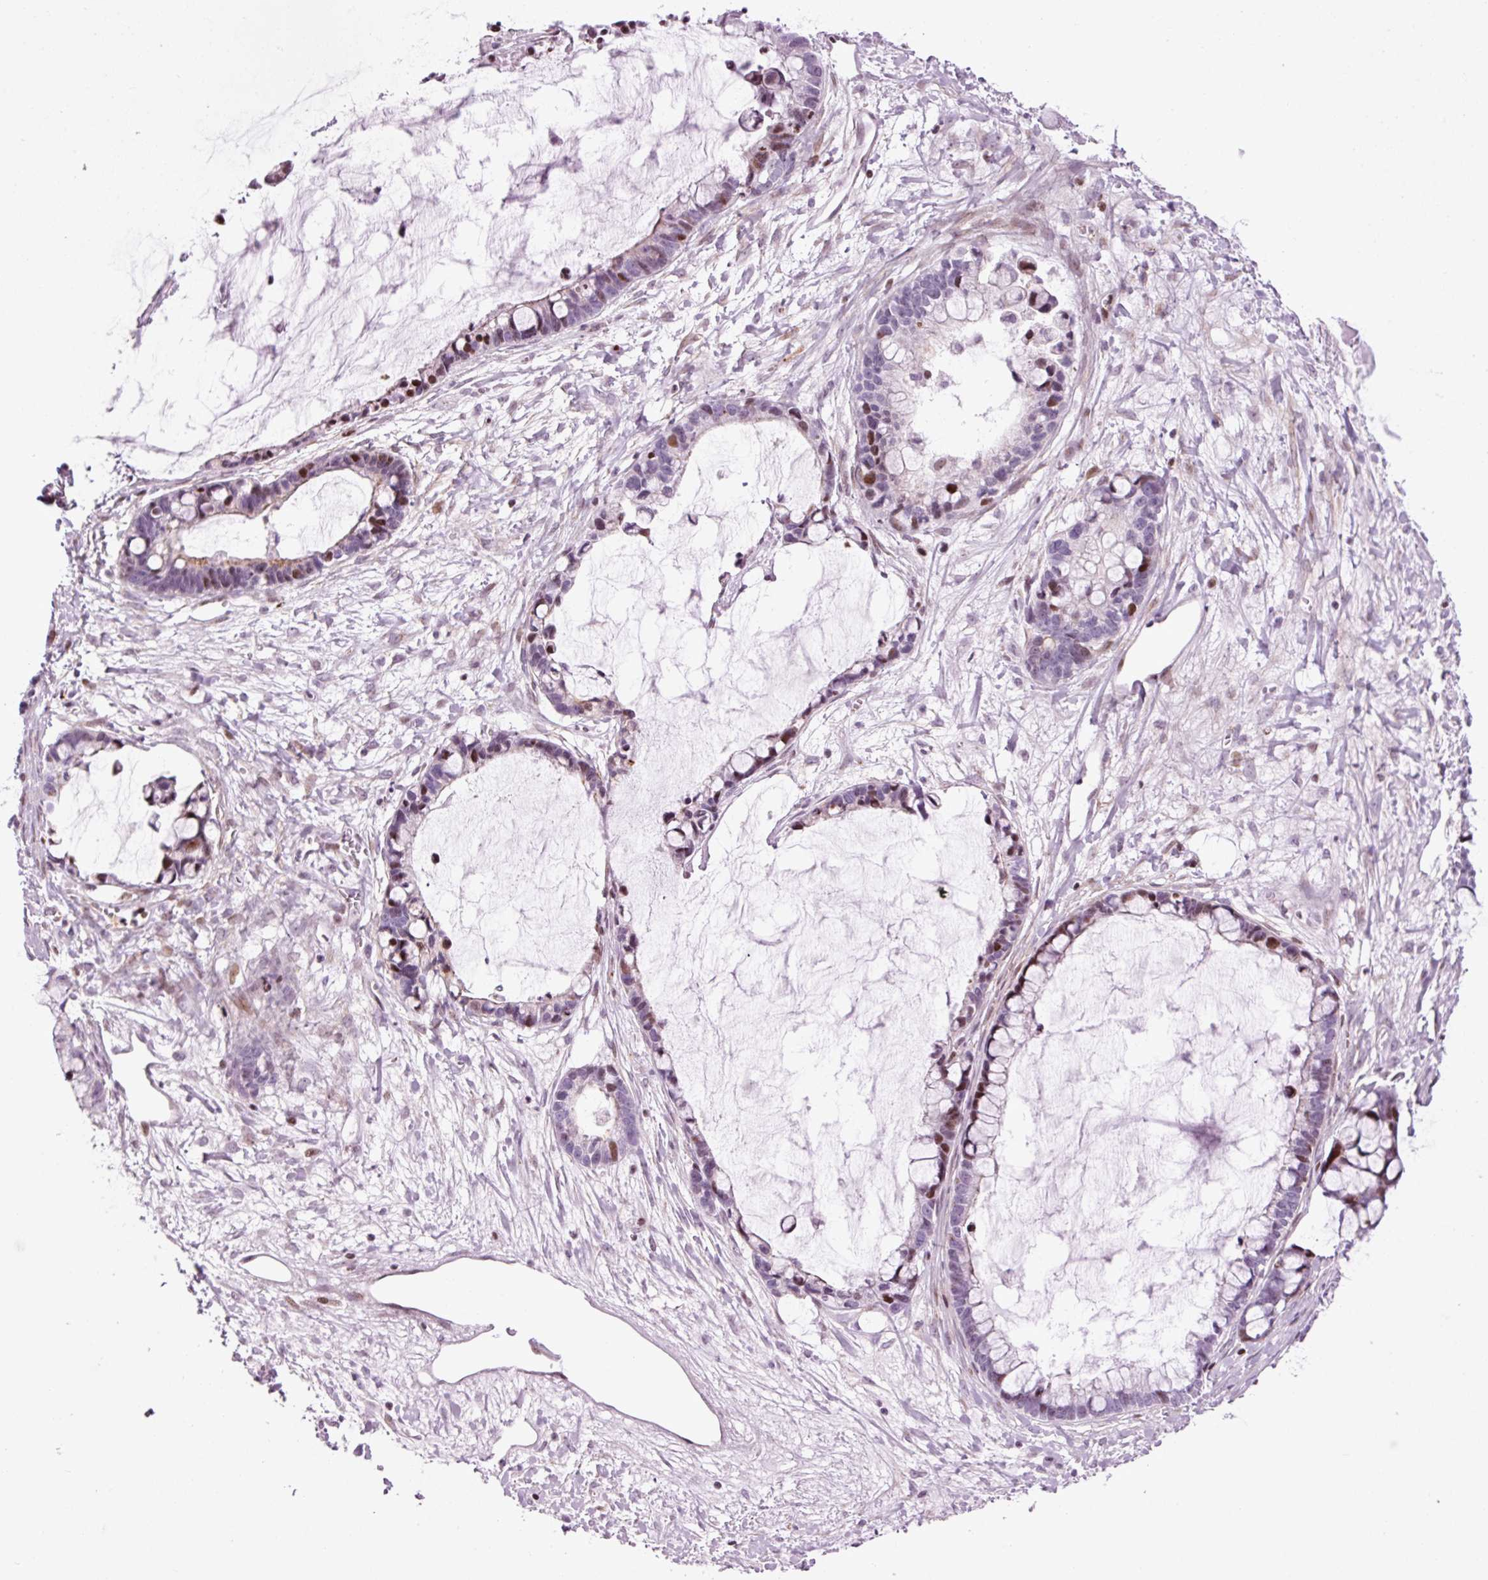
{"staining": {"intensity": "strong", "quantity": "<25%", "location": "nuclear"}, "tissue": "ovarian cancer", "cell_type": "Tumor cells", "image_type": "cancer", "snomed": [{"axis": "morphology", "description": "Cystadenocarcinoma, mucinous, NOS"}, {"axis": "topography", "description": "Ovary"}], "caption": "A photomicrograph showing strong nuclear staining in approximately <25% of tumor cells in mucinous cystadenocarcinoma (ovarian), as visualized by brown immunohistochemical staining.", "gene": "ANKRD20A1", "patient": {"sex": "female", "age": 63}}